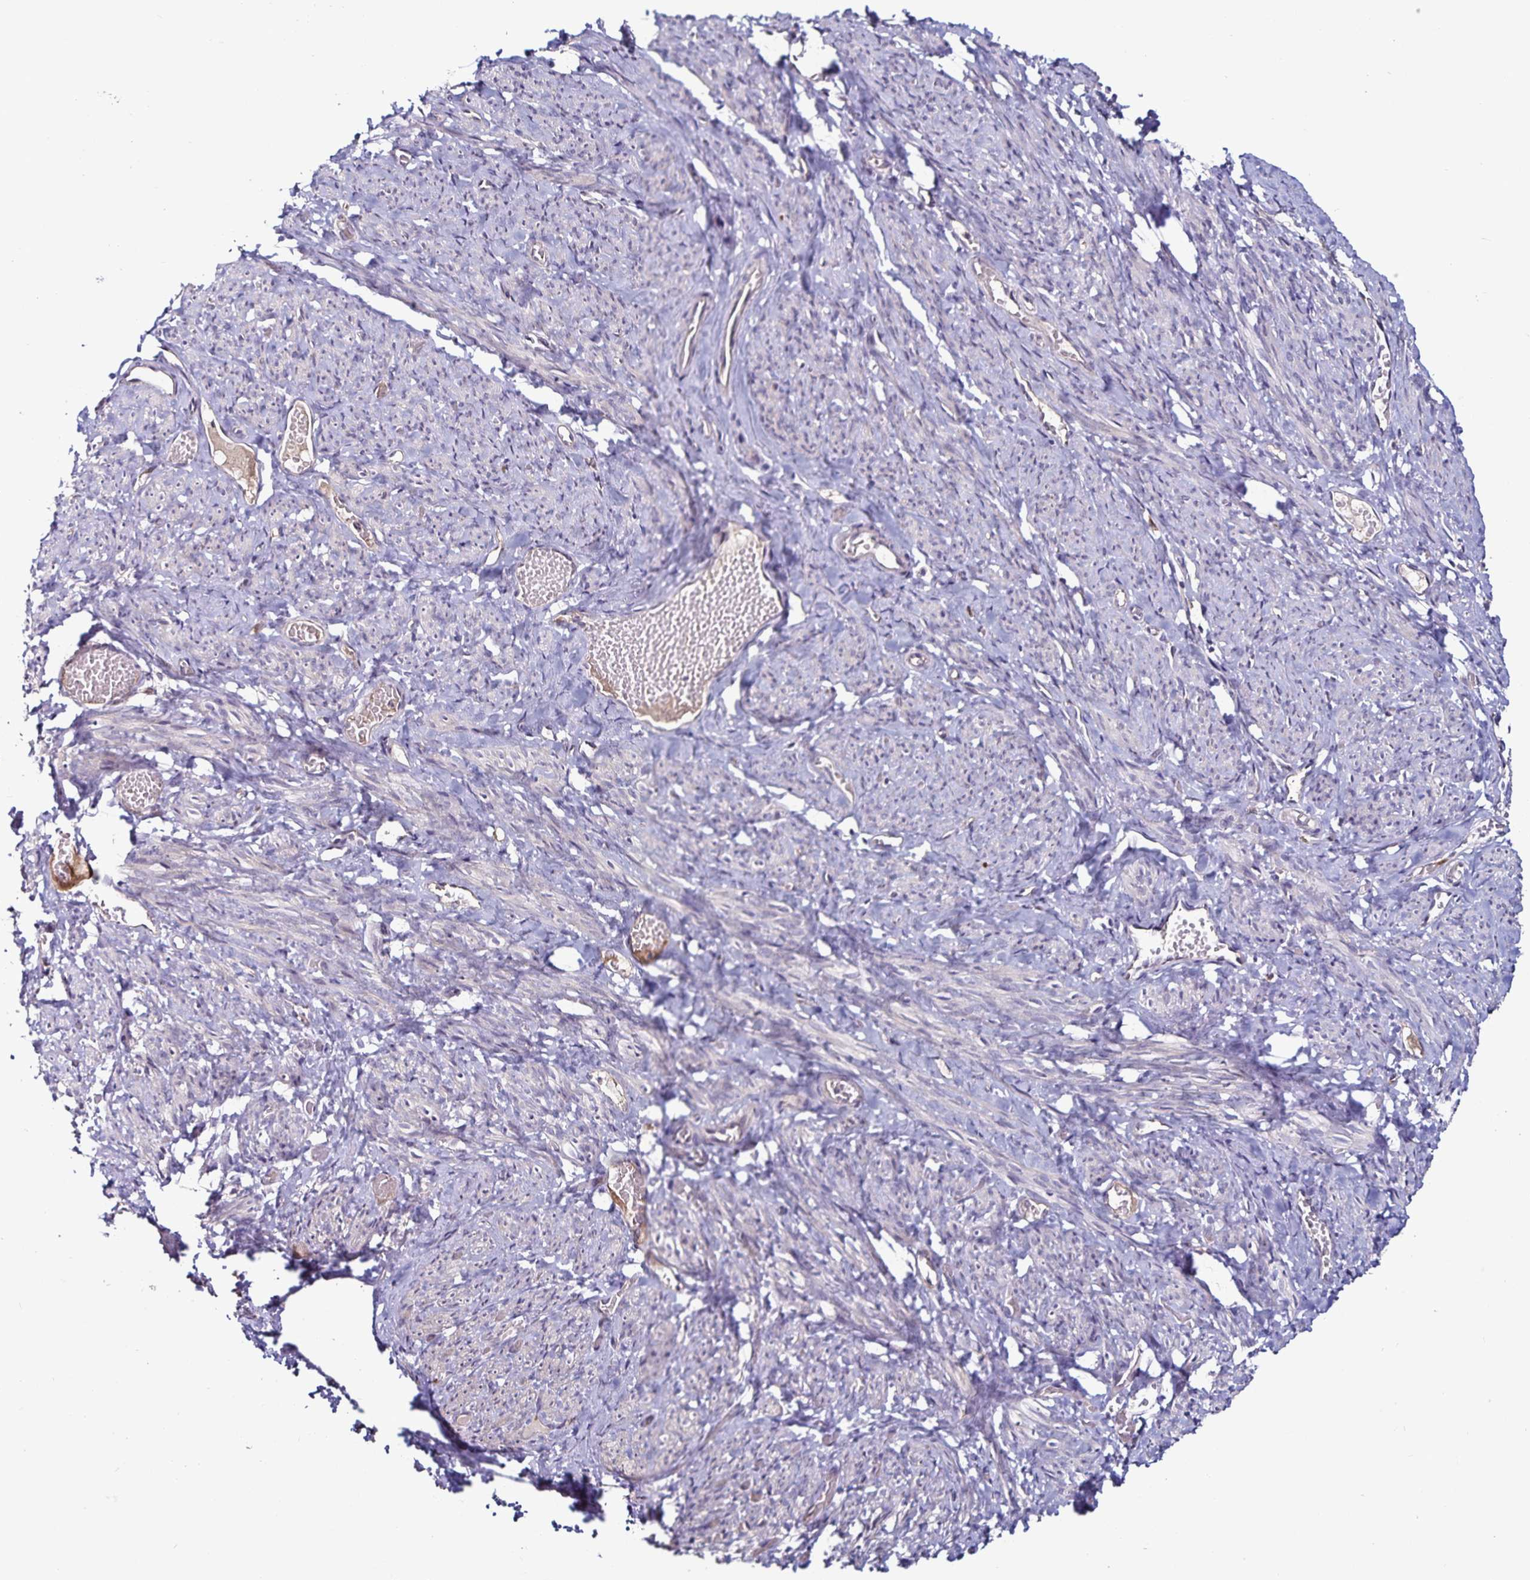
{"staining": {"intensity": "negative", "quantity": "none", "location": "none"}, "tissue": "smooth muscle", "cell_type": "Smooth muscle cells", "image_type": "normal", "snomed": [{"axis": "morphology", "description": "Normal tissue, NOS"}, {"axis": "topography", "description": "Smooth muscle"}], "caption": "This is an IHC histopathology image of unremarkable human smooth muscle. There is no staining in smooth muscle cells.", "gene": "ACSL5", "patient": {"sex": "female", "age": 65}}